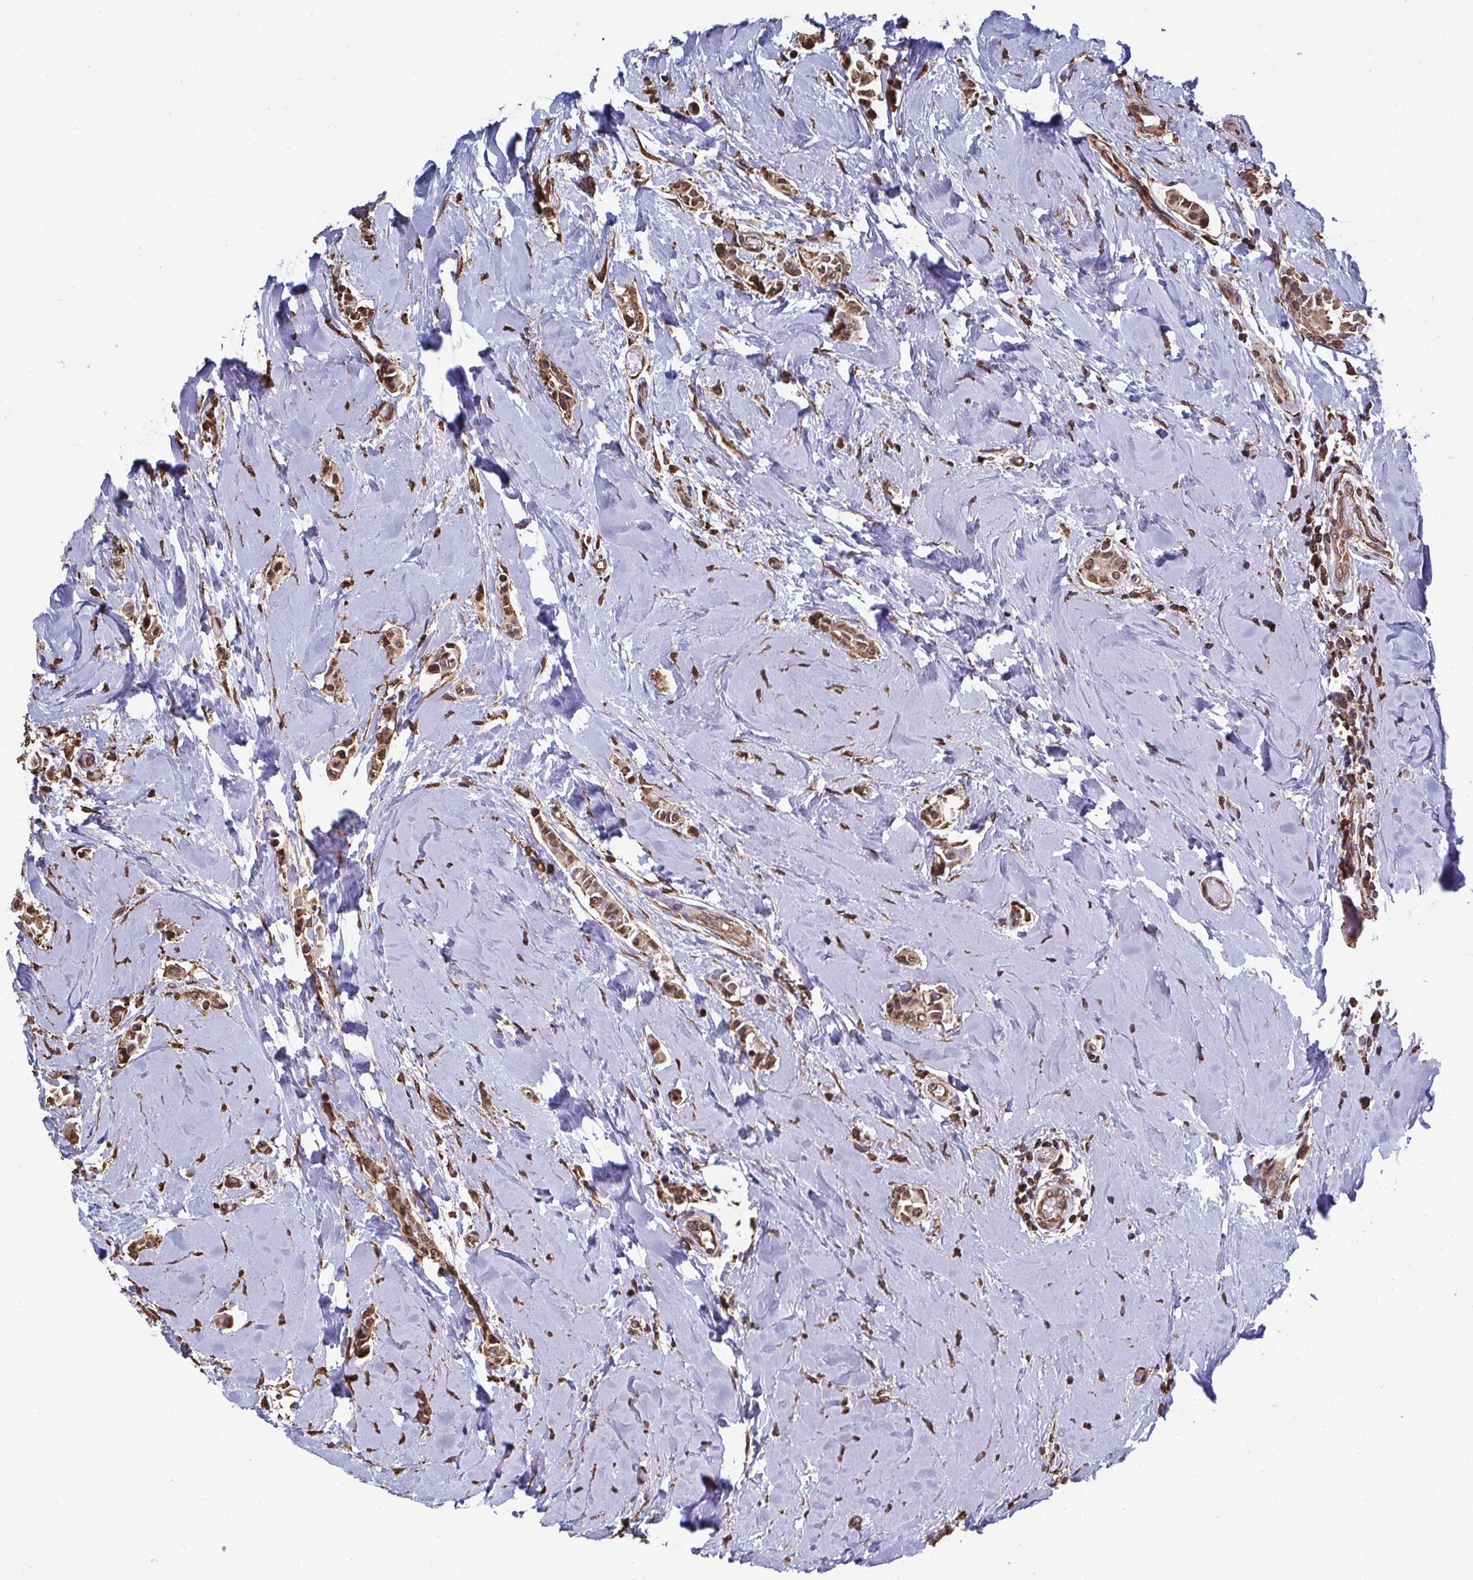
{"staining": {"intensity": "moderate", "quantity": ">75%", "location": "cytoplasmic/membranous,nuclear"}, "tissue": "breast cancer", "cell_type": "Tumor cells", "image_type": "cancer", "snomed": [{"axis": "morphology", "description": "Duct carcinoma"}, {"axis": "topography", "description": "Breast"}], "caption": "DAB immunohistochemical staining of human infiltrating ductal carcinoma (breast) shows moderate cytoplasmic/membranous and nuclear protein staining in approximately >75% of tumor cells. The protein of interest is shown in brown color, while the nuclei are stained blue.", "gene": "SYNCRIP", "patient": {"sex": "female", "age": 64}}